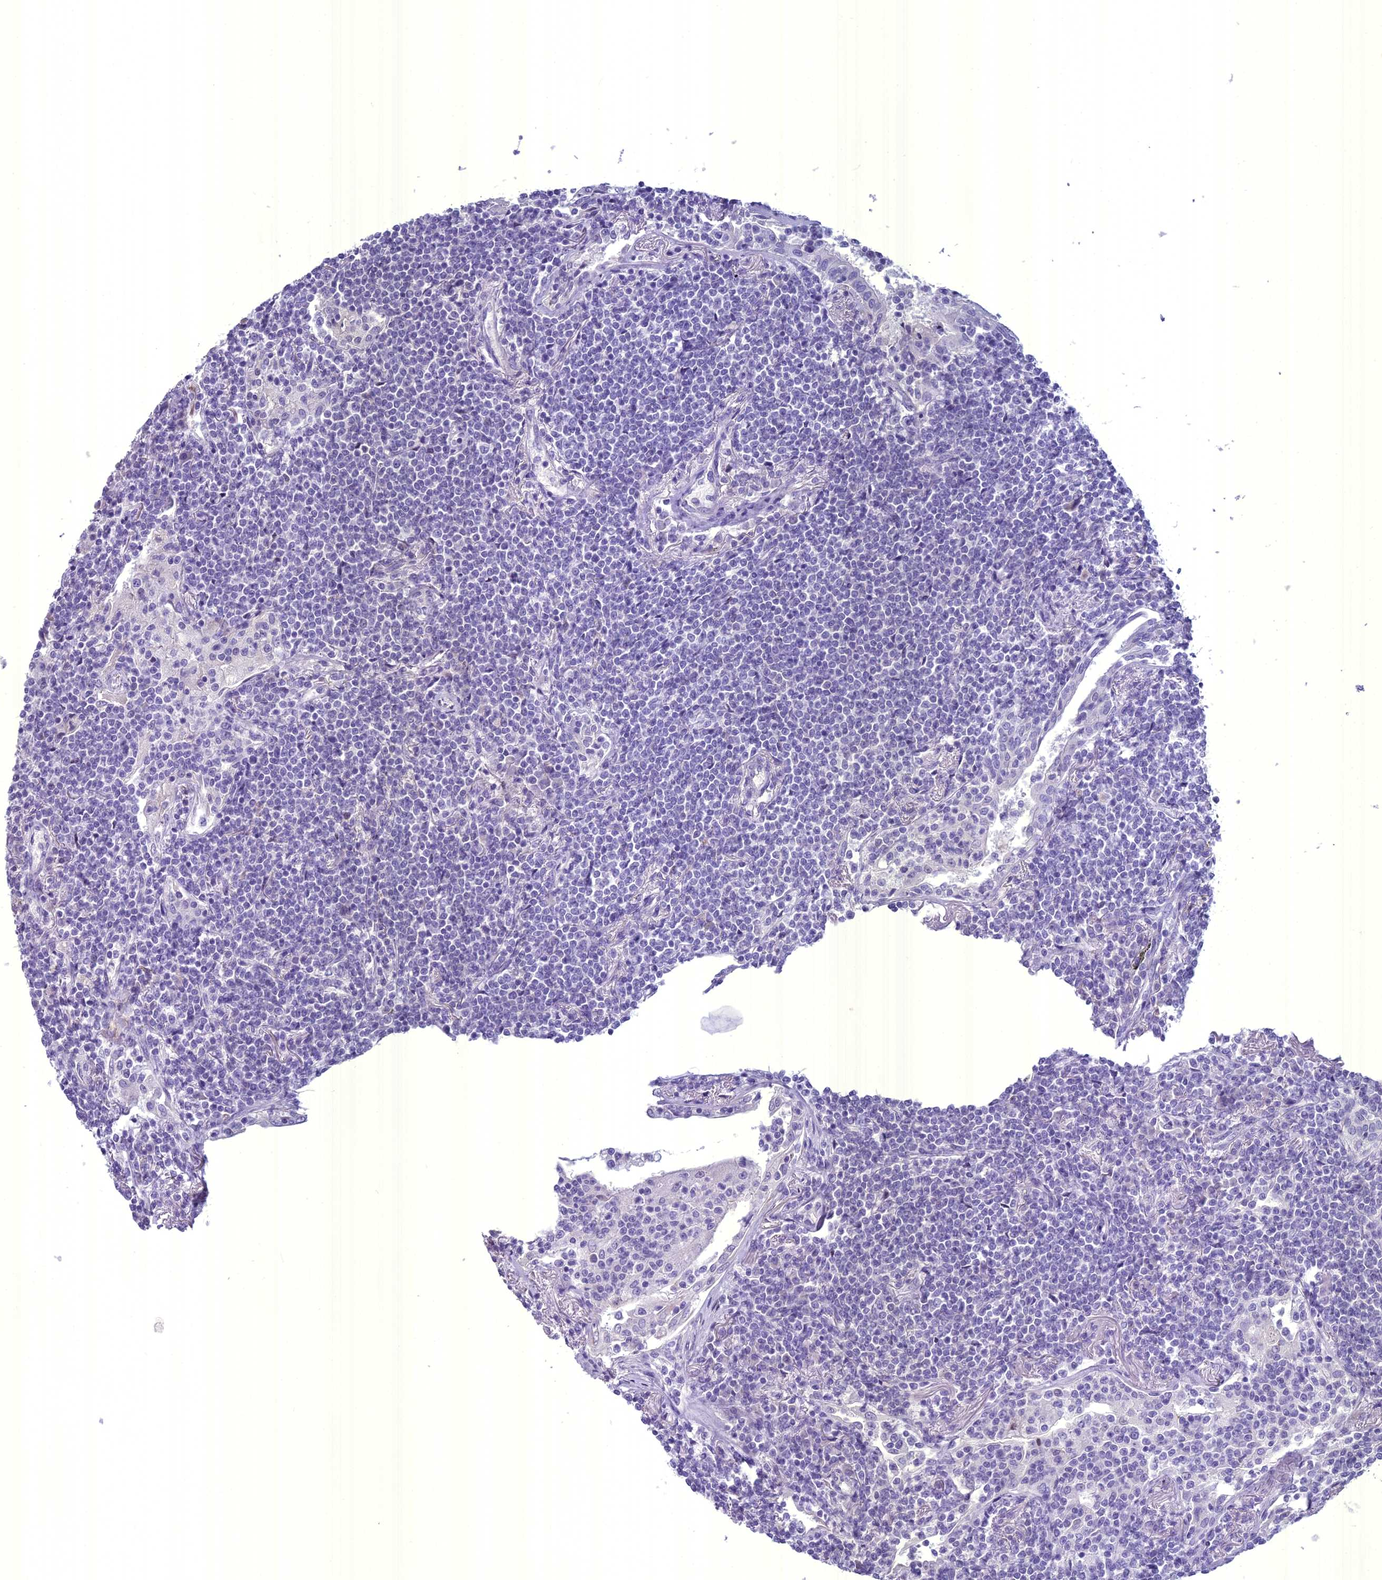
{"staining": {"intensity": "negative", "quantity": "none", "location": "none"}, "tissue": "lymphoma", "cell_type": "Tumor cells", "image_type": "cancer", "snomed": [{"axis": "morphology", "description": "Malignant lymphoma, non-Hodgkin's type, Low grade"}, {"axis": "topography", "description": "Lung"}], "caption": "Low-grade malignant lymphoma, non-Hodgkin's type was stained to show a protein in brown. There is no significant staining in tumor cells.", "gene": "UNC80", "patient": {"sex": "female", "age": 71}}